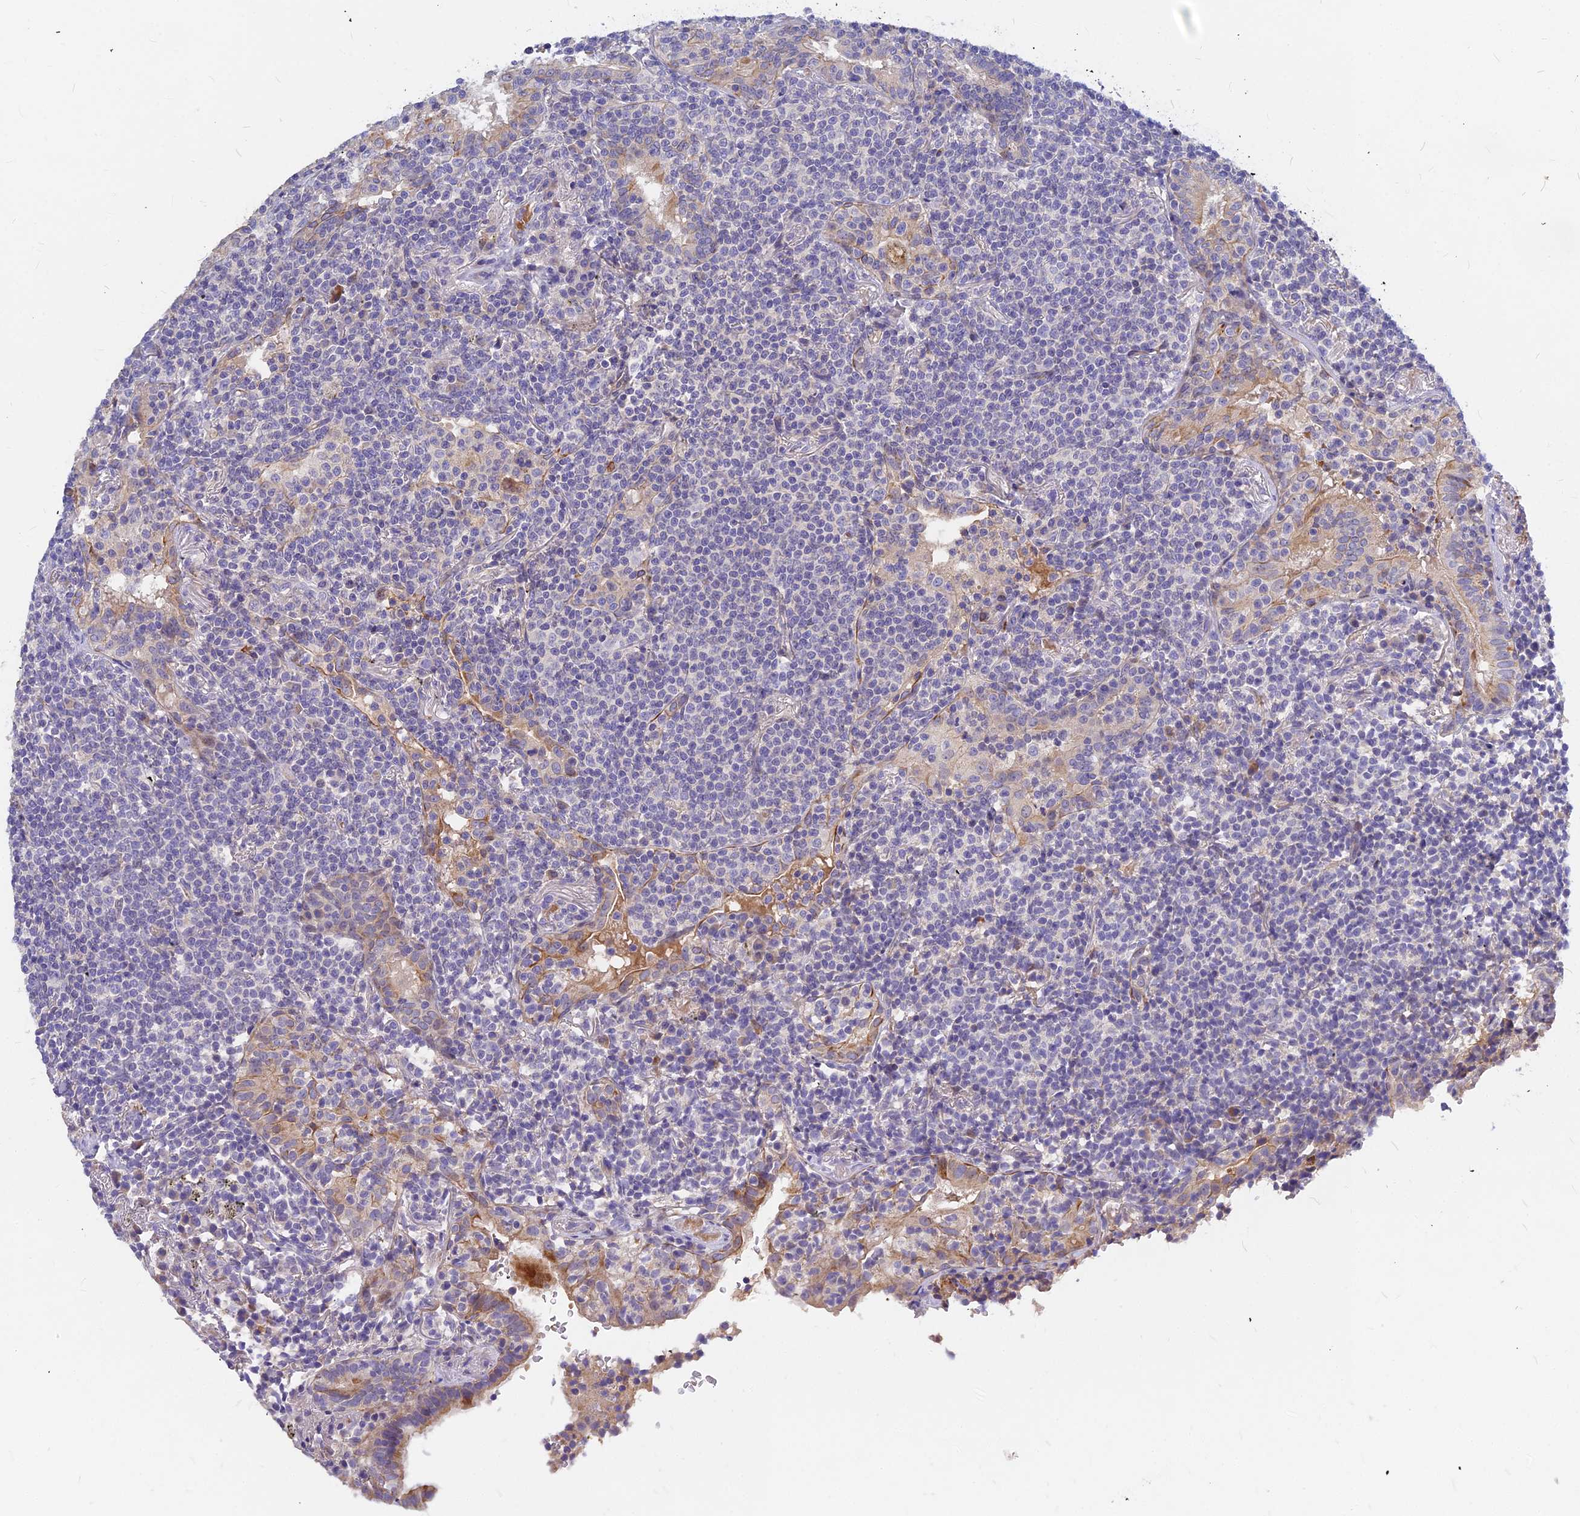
{"staining": {"intensity": "negative", "quantity": "none", "location": "none"}, "tissue": "lymphoma", "cell_type": "Tumor cells", "image_type": "cancer", "snomed": [{"axis": "morphology", "description": "Malignant lymphoma, non-Hodgkin's type, Low grade"}, {"axis": "topography", "description": "Lung"}], "caption": "High magnification brightfield microscopy of lymphoma stained with DAB (brown) and counterstained with hematoxylin (blue): tumor cells show no significant expression.", "gene": "DMRTA1", "patient": {"sex": "female", "age": 71}}